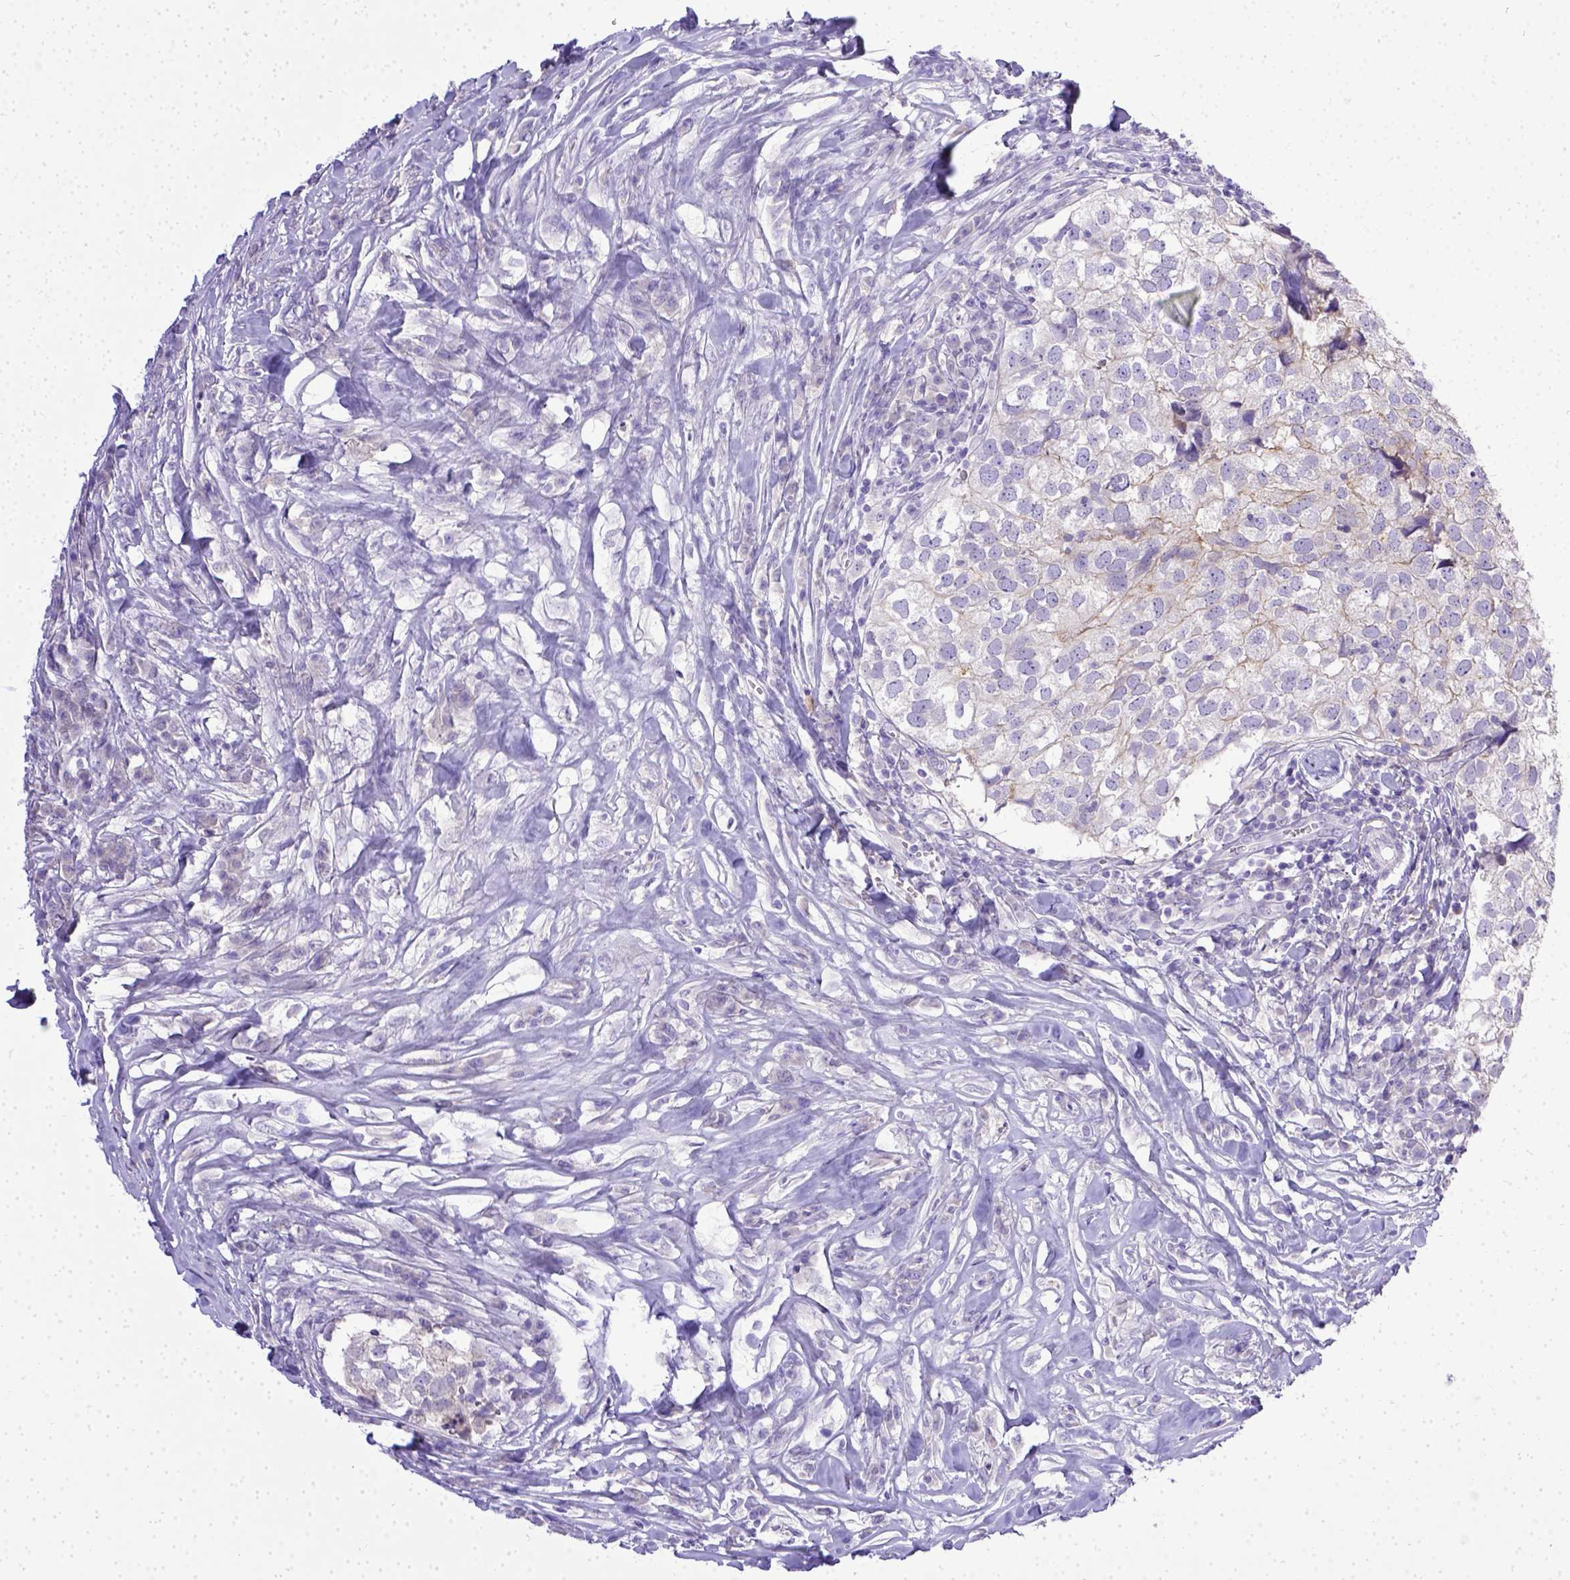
{"staining": {"intensity": "negative", "quantity": "none", "location": "none"}, "tissue": "breast cancer", "cell_type": "Tumor cells", "image_type": "cancer", "snomed": [{"axis": "morphology", "description": "Duct carcinoma"}, {"axis": "topography", "description": "Breast"}], "caption": "This is a image of IHC staining of breast cancer (intraductal carcinoma), which shows no positivity in tumor cells.", "gene": "BTN1A1", "patient": {"sex": "female", "age": 30}}